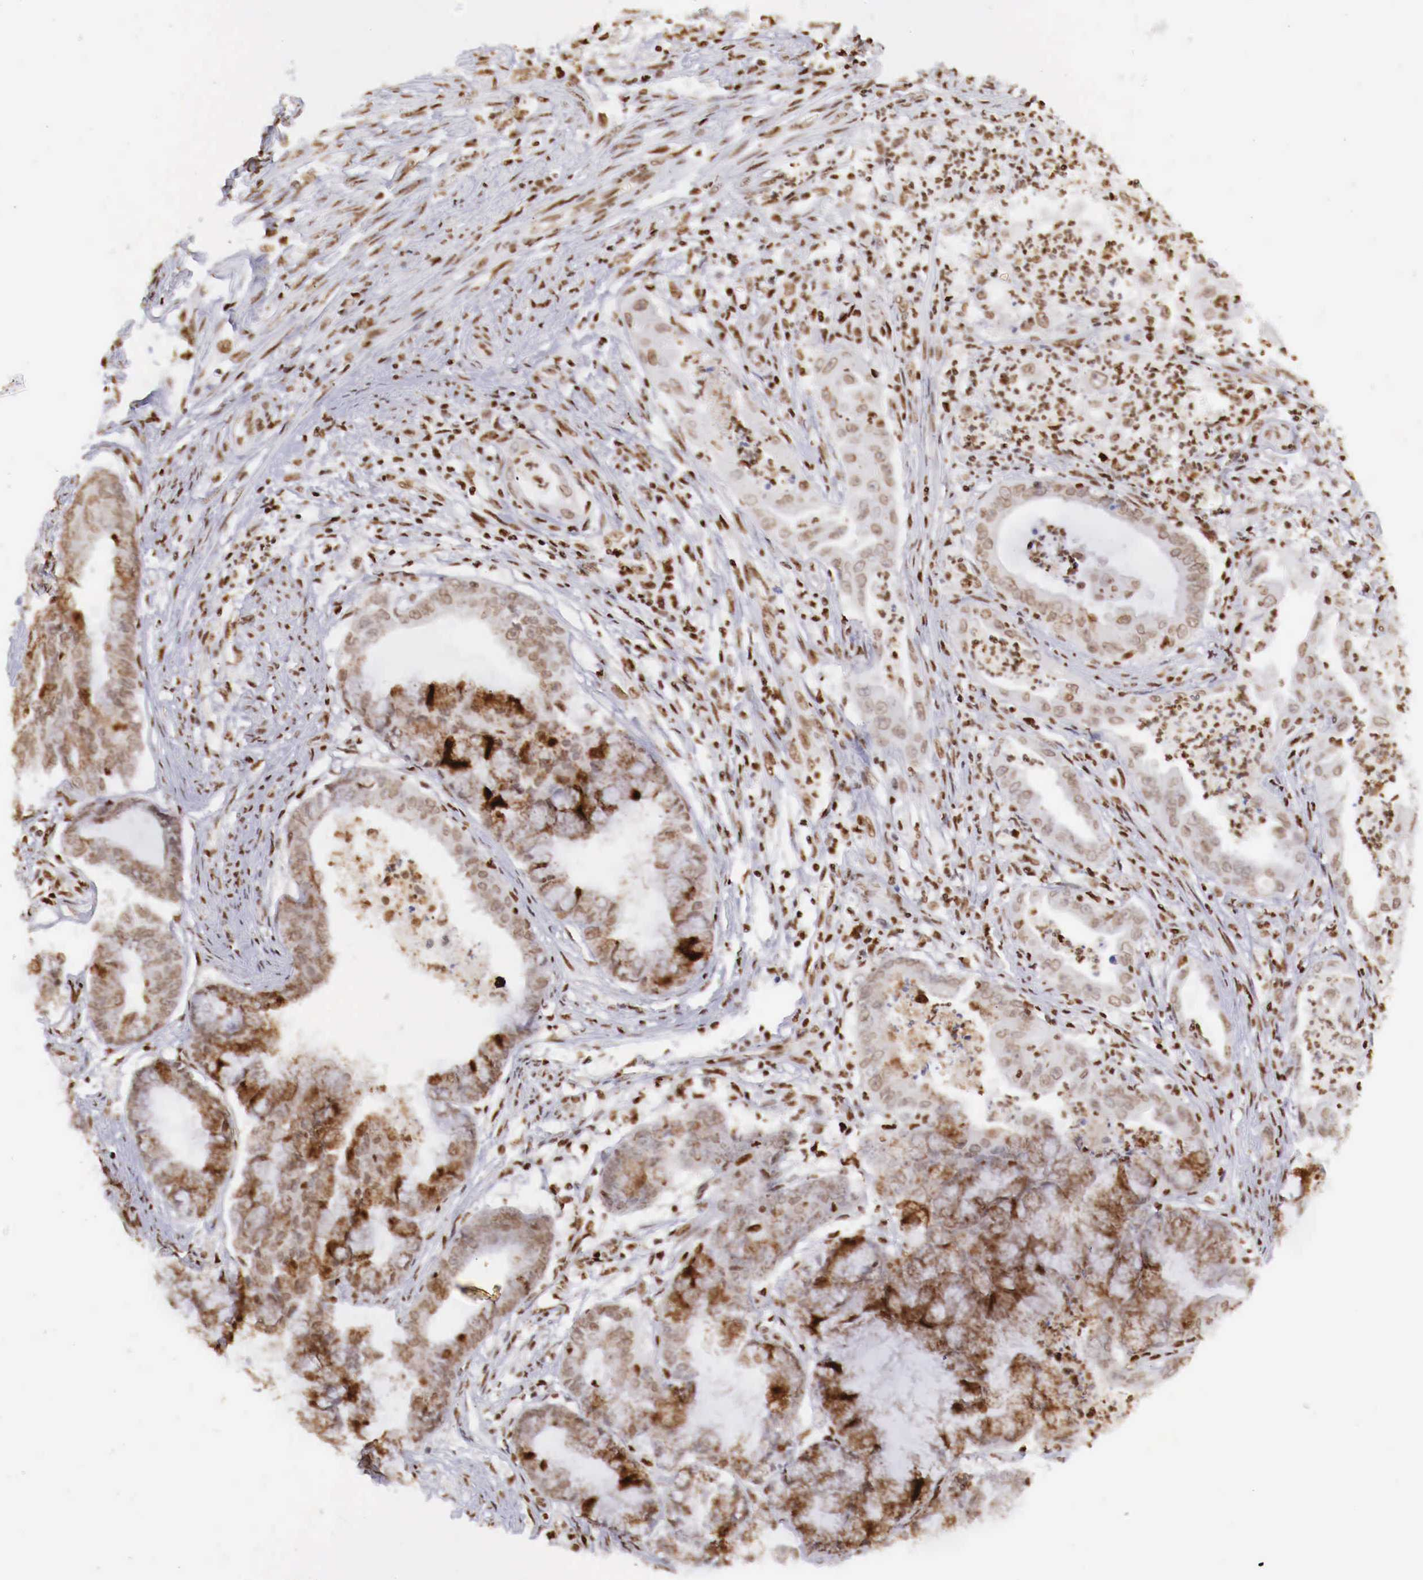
{"staining": {"intensity": "weak", "quantity": ">75%", "location": "nuclear"}, "tissue": "endometrial cancer", "cell_type": "Tumor cells", "image_type": "cancer", "snomed": [{"axis": "morphology", "description": "Adenocarcinoma, NOS"}, {"axis": "topography", "description": "Endometrium"}], "caption": "Protein staining of endometrial cancer (adenocarcinoma) tissue shows weak nuclear positivity in about >75% of tumor cells.", "gene": "MAX", "patient": {"sex": "female", "age": 63}}